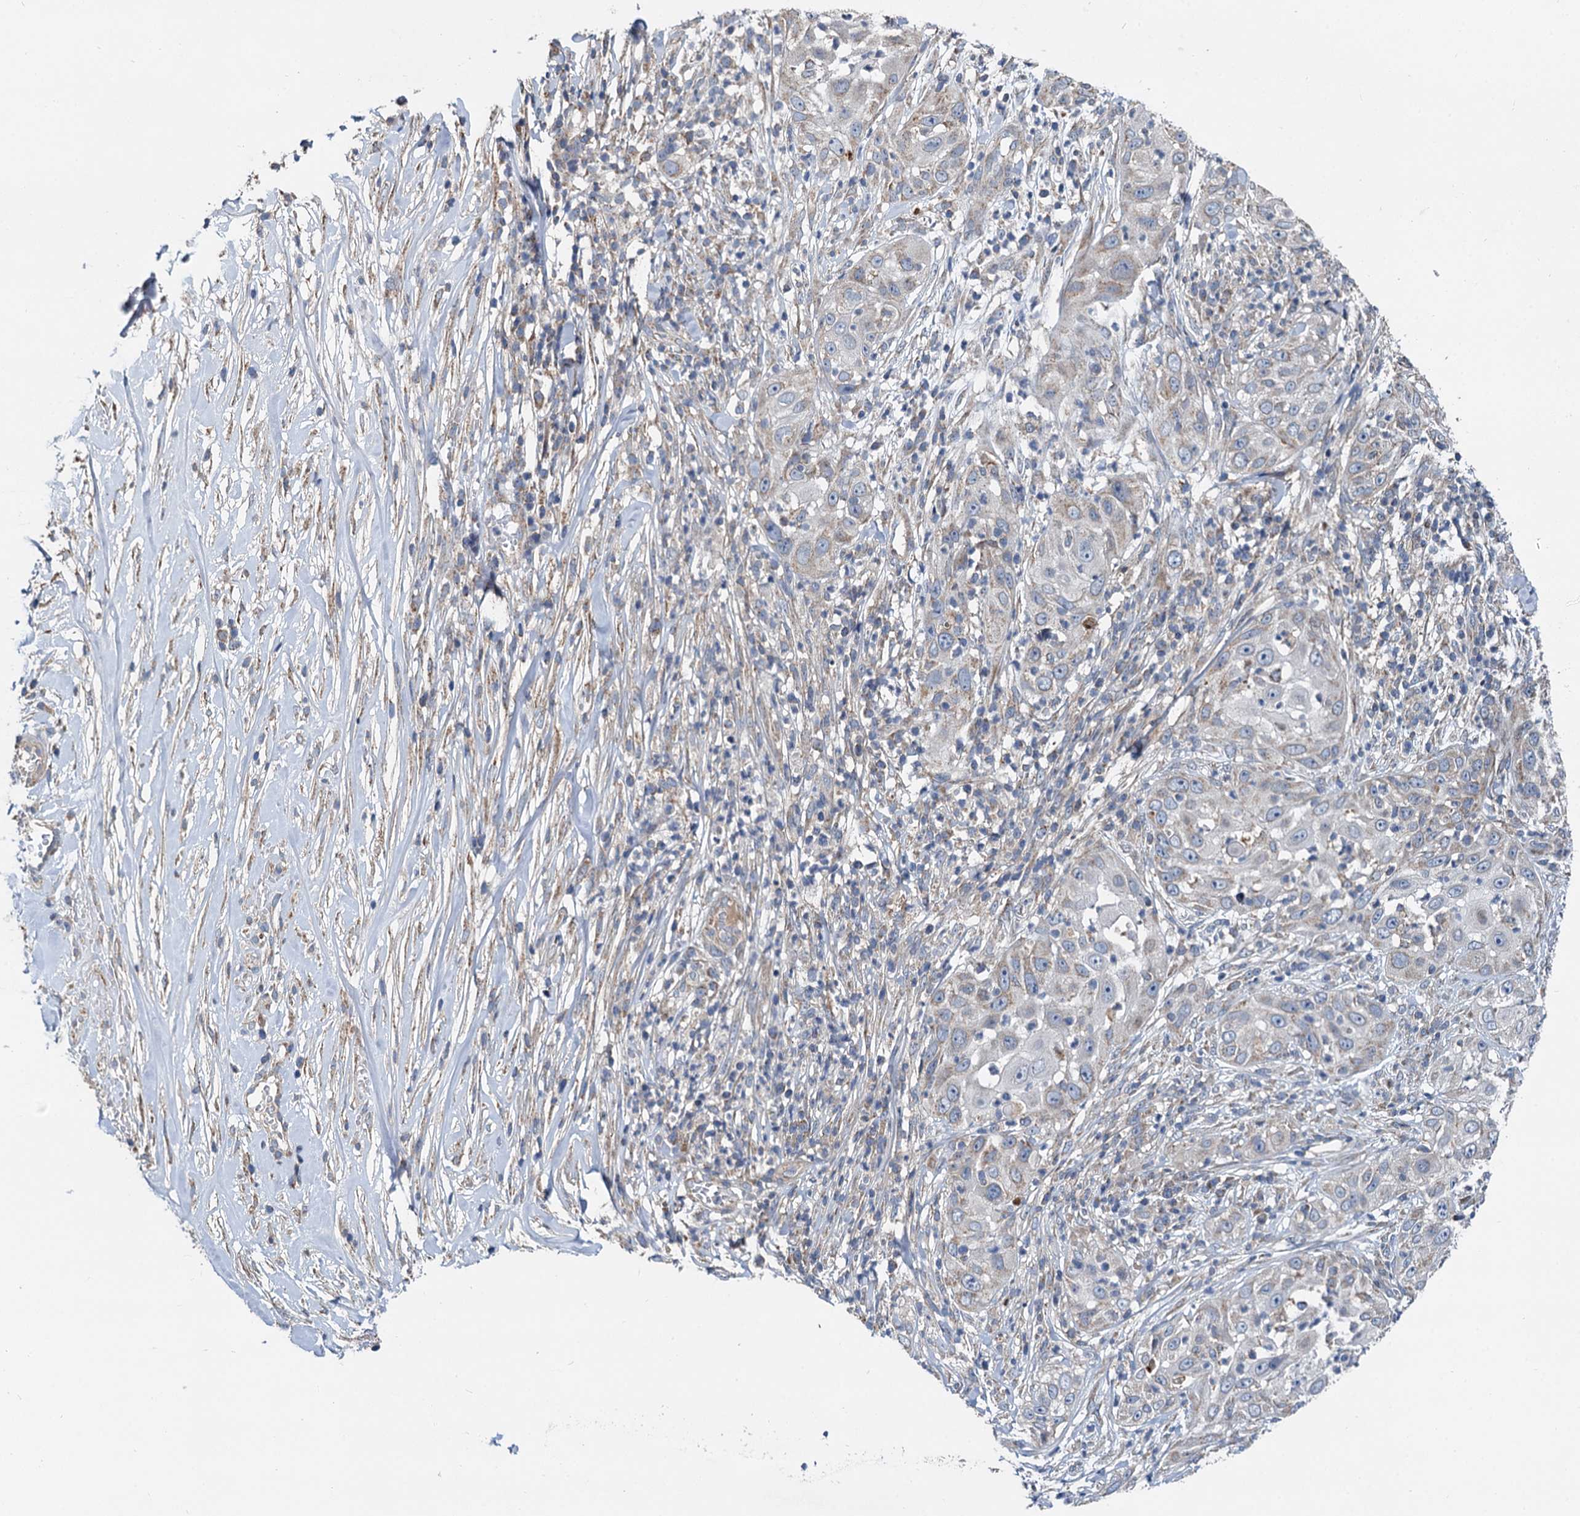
{"staining": {"intensity": "weak", "quantity": "<25%", "location": "cytoplasmic/membranous"}, "tissue": "skin cancer", "cell_type": "Tumor cells", "image_type": "cancer", "snomed": [{"axis": "morphology", "description": "Squamous cell carcinoma, NOS"}, {"axis": "topography", "description": "Skin"}], "caption": "The immunohistochemistry (IHC) micrograph has no significant expression in tumor cells of skin cancer tissue.", "gene": "SPRYD3", "patient": {"sex": "female", "age": 44}}